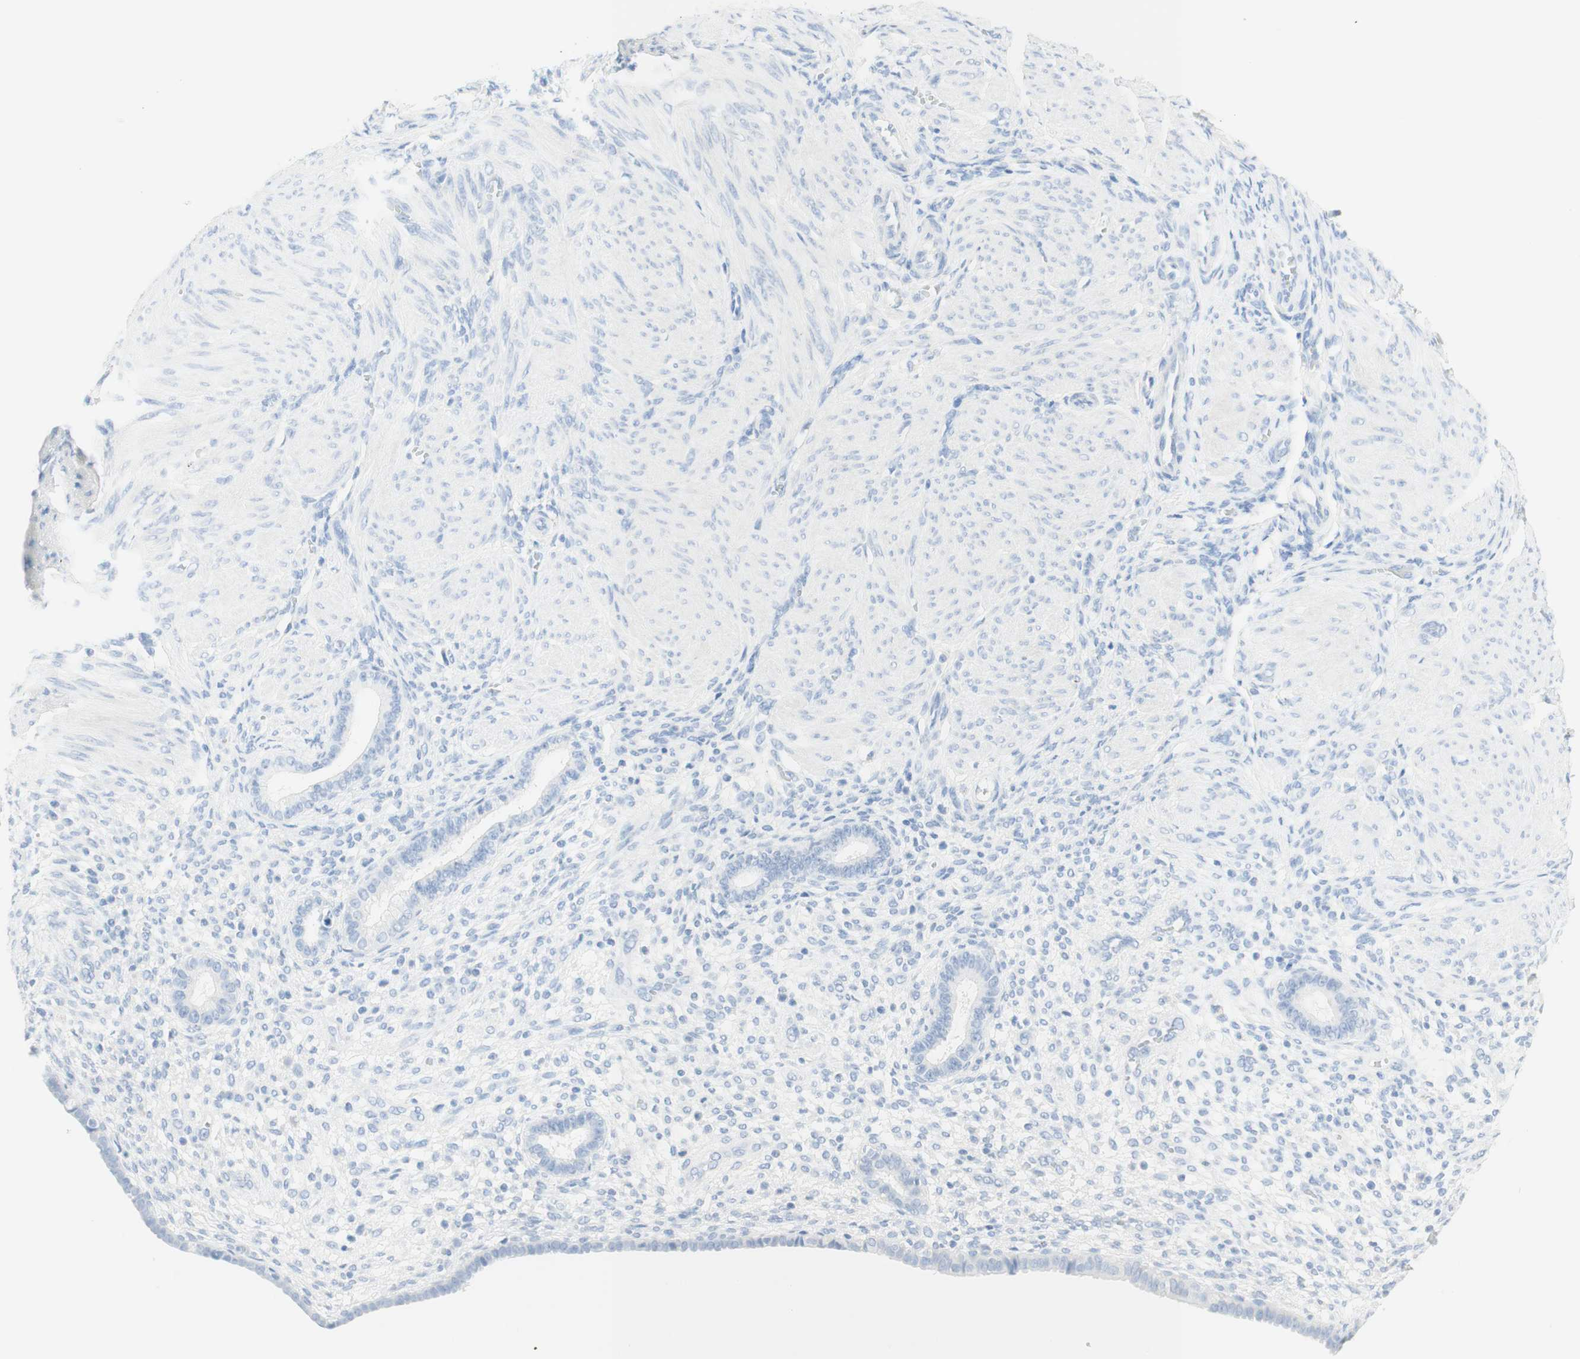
{"staining": {"intensity": "negative", "quantity": "none", "location": "none"}, "tissue": "endometrium", "cell_type": "Cells in endometrial stroma", "image_type": "normal", "snomed": [{"axis": "morphology", "description": "Normal tissue, NOS"}, {"axis": "topography", "description": "Endometrium"}], "caption": "Cells in endometrial stroma show no significant staining in normal endometrium. (DAB immunohistochemistry, high magnification).", "gene": "TPO", "patient": {"sex": "female", "age": 72}}